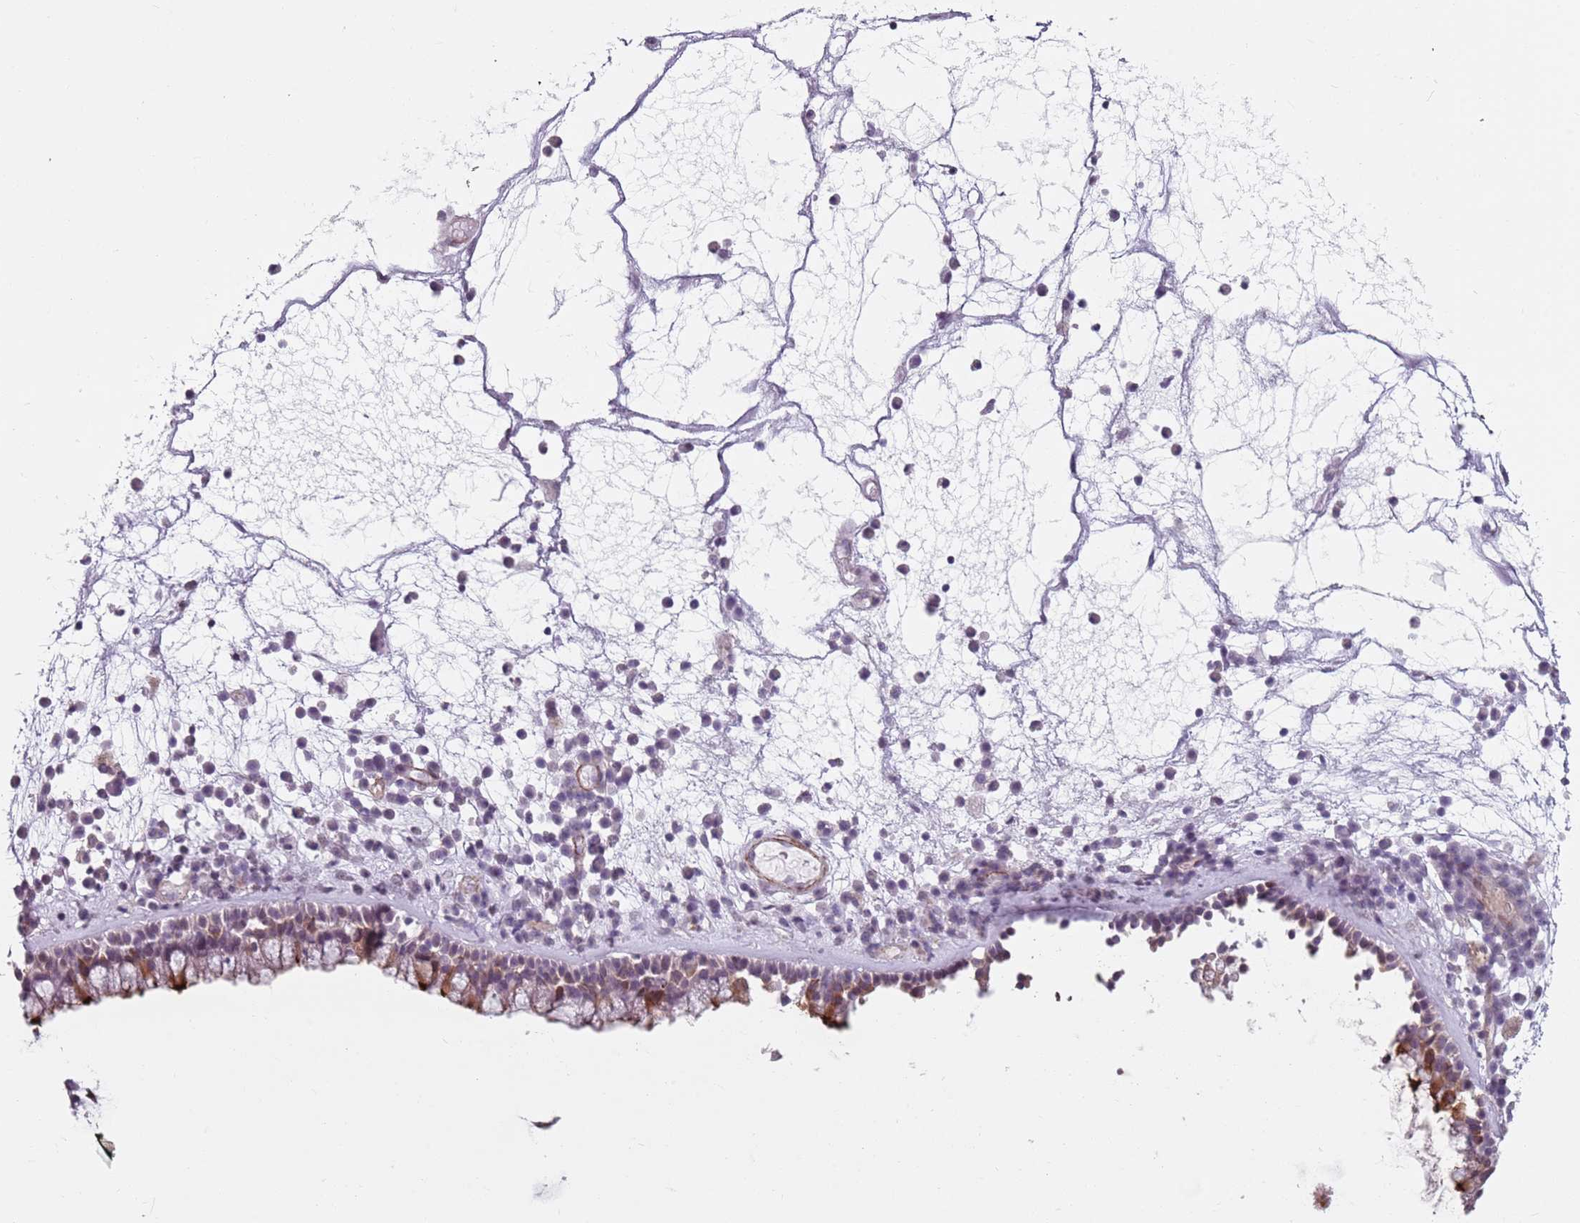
{"staining": {"intensity": "strong", "quantity": "25%-75%", "location": "cytoplasmic/membranous"}, "tissue": "nasopharynx", "cell_type": "Respiratory epithelial cells", "image_type": "normal", "snomed": [{"axis": "morphology", "description": "Normal tissue, NOS"}, {"axis": "morphology", "description": "Inflammation, NOS"}, {"axis": "topography", "description": "Nasopharynx"}], "caption": "A photomicrograph showing strong cytoplasmic/membranous positivity in approximately 25%-75% of respiratory epithelial cells in benign nasopharynx, as visualized by brown immunohistochemical staining.", "gene": "TMC4", "patient": {"sex": "male", "age": 70}}